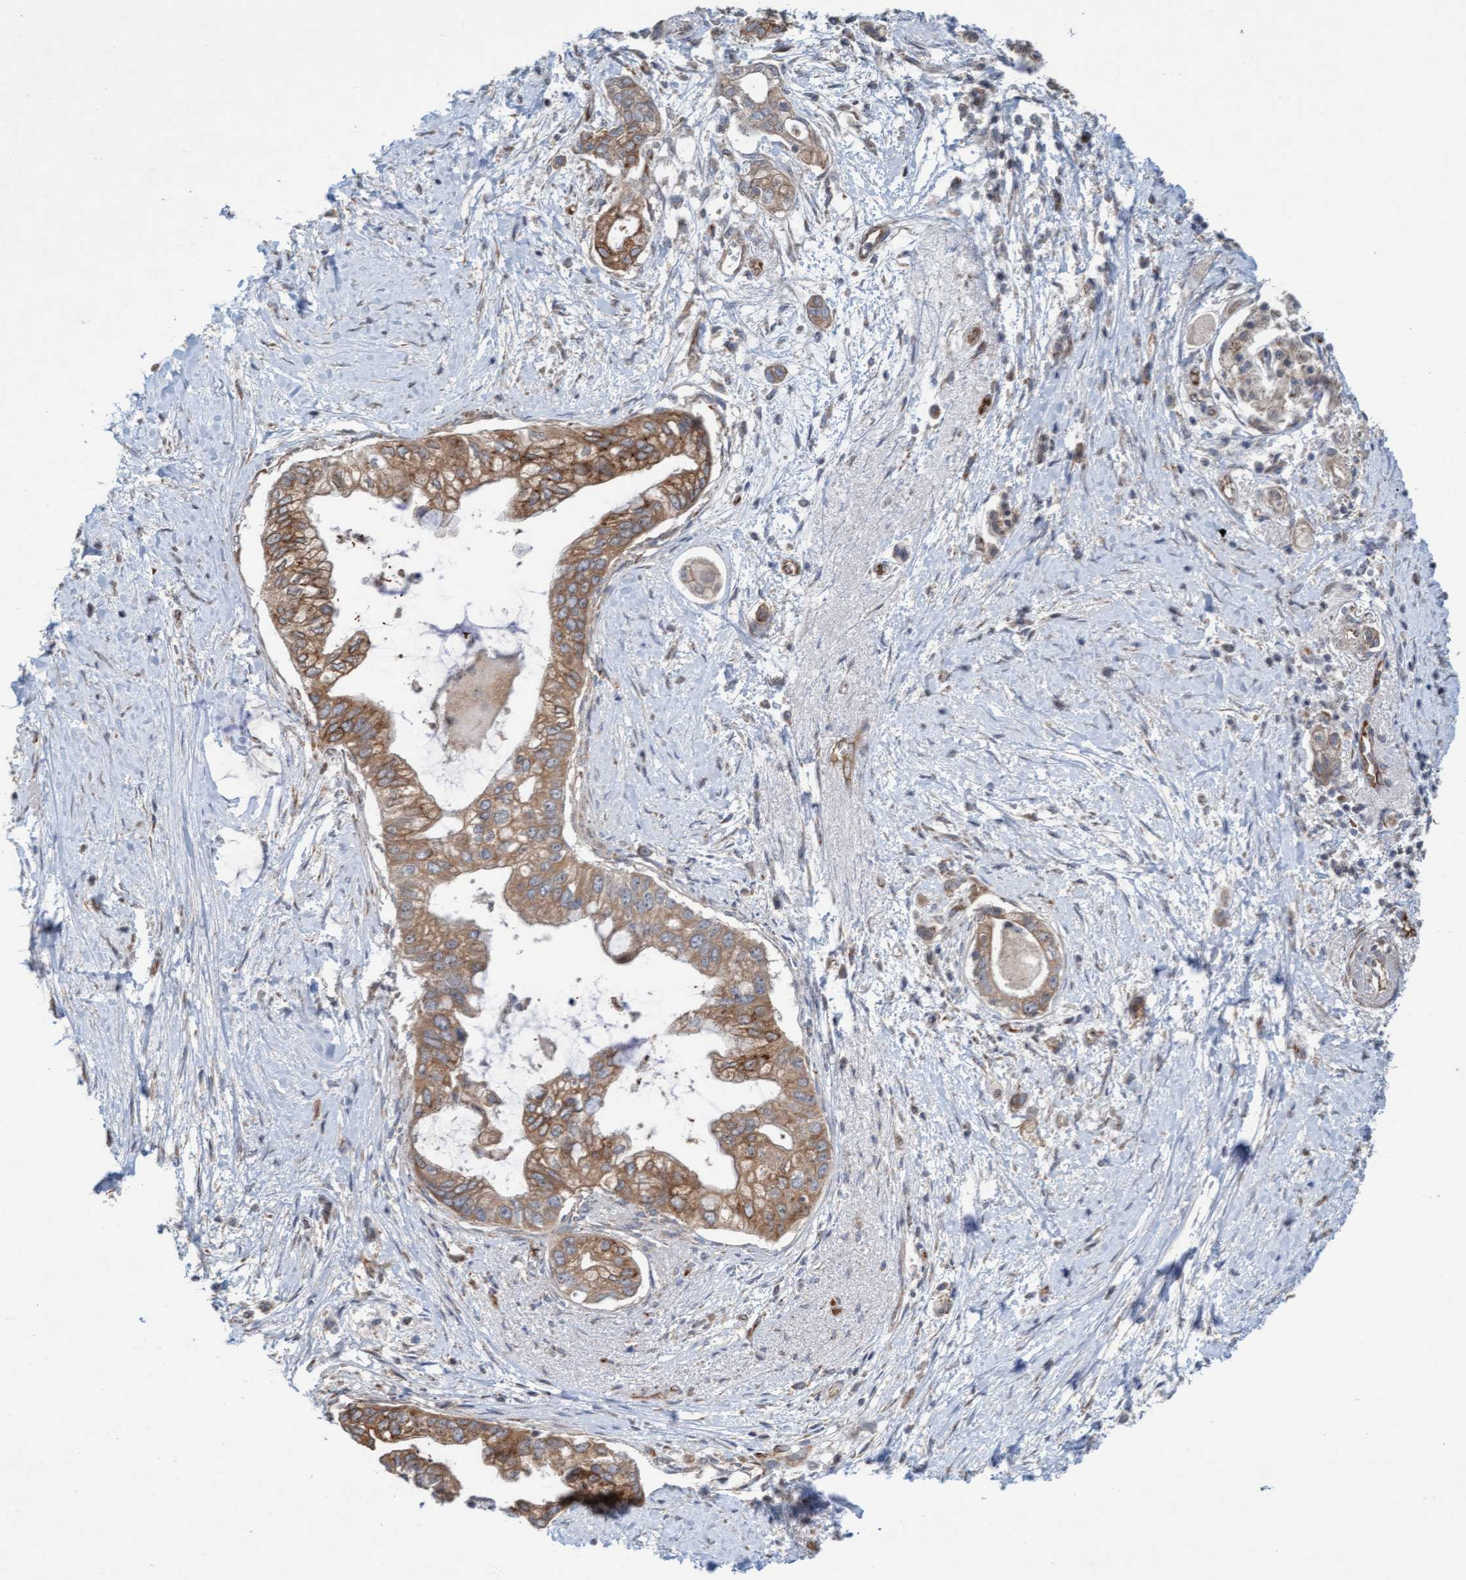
{"staining": {"intensity": "moderate", "quantity": ">75%", "location": "cytoplasmic/membranous"}, "tissue": "pancreatic cancer", "cell_type": "Tumor cells", "image_type": "cancer", "snomed": [{"axis": "morphology", "description": "Adenocarcinoma, NOS"}, {"axis": "topography", "description": "Pancreas"}], "caption": "DAB (3,3'-diaminobenzidine) immunohistochemical staining of adenocarcinoma (pancreatic) exhibits moderate cytoplasmic/membranous protein expression in approximately >75% of tumor cells.", "gene": "ZNF566", "patient": {"sex": "male", "age": 59}}